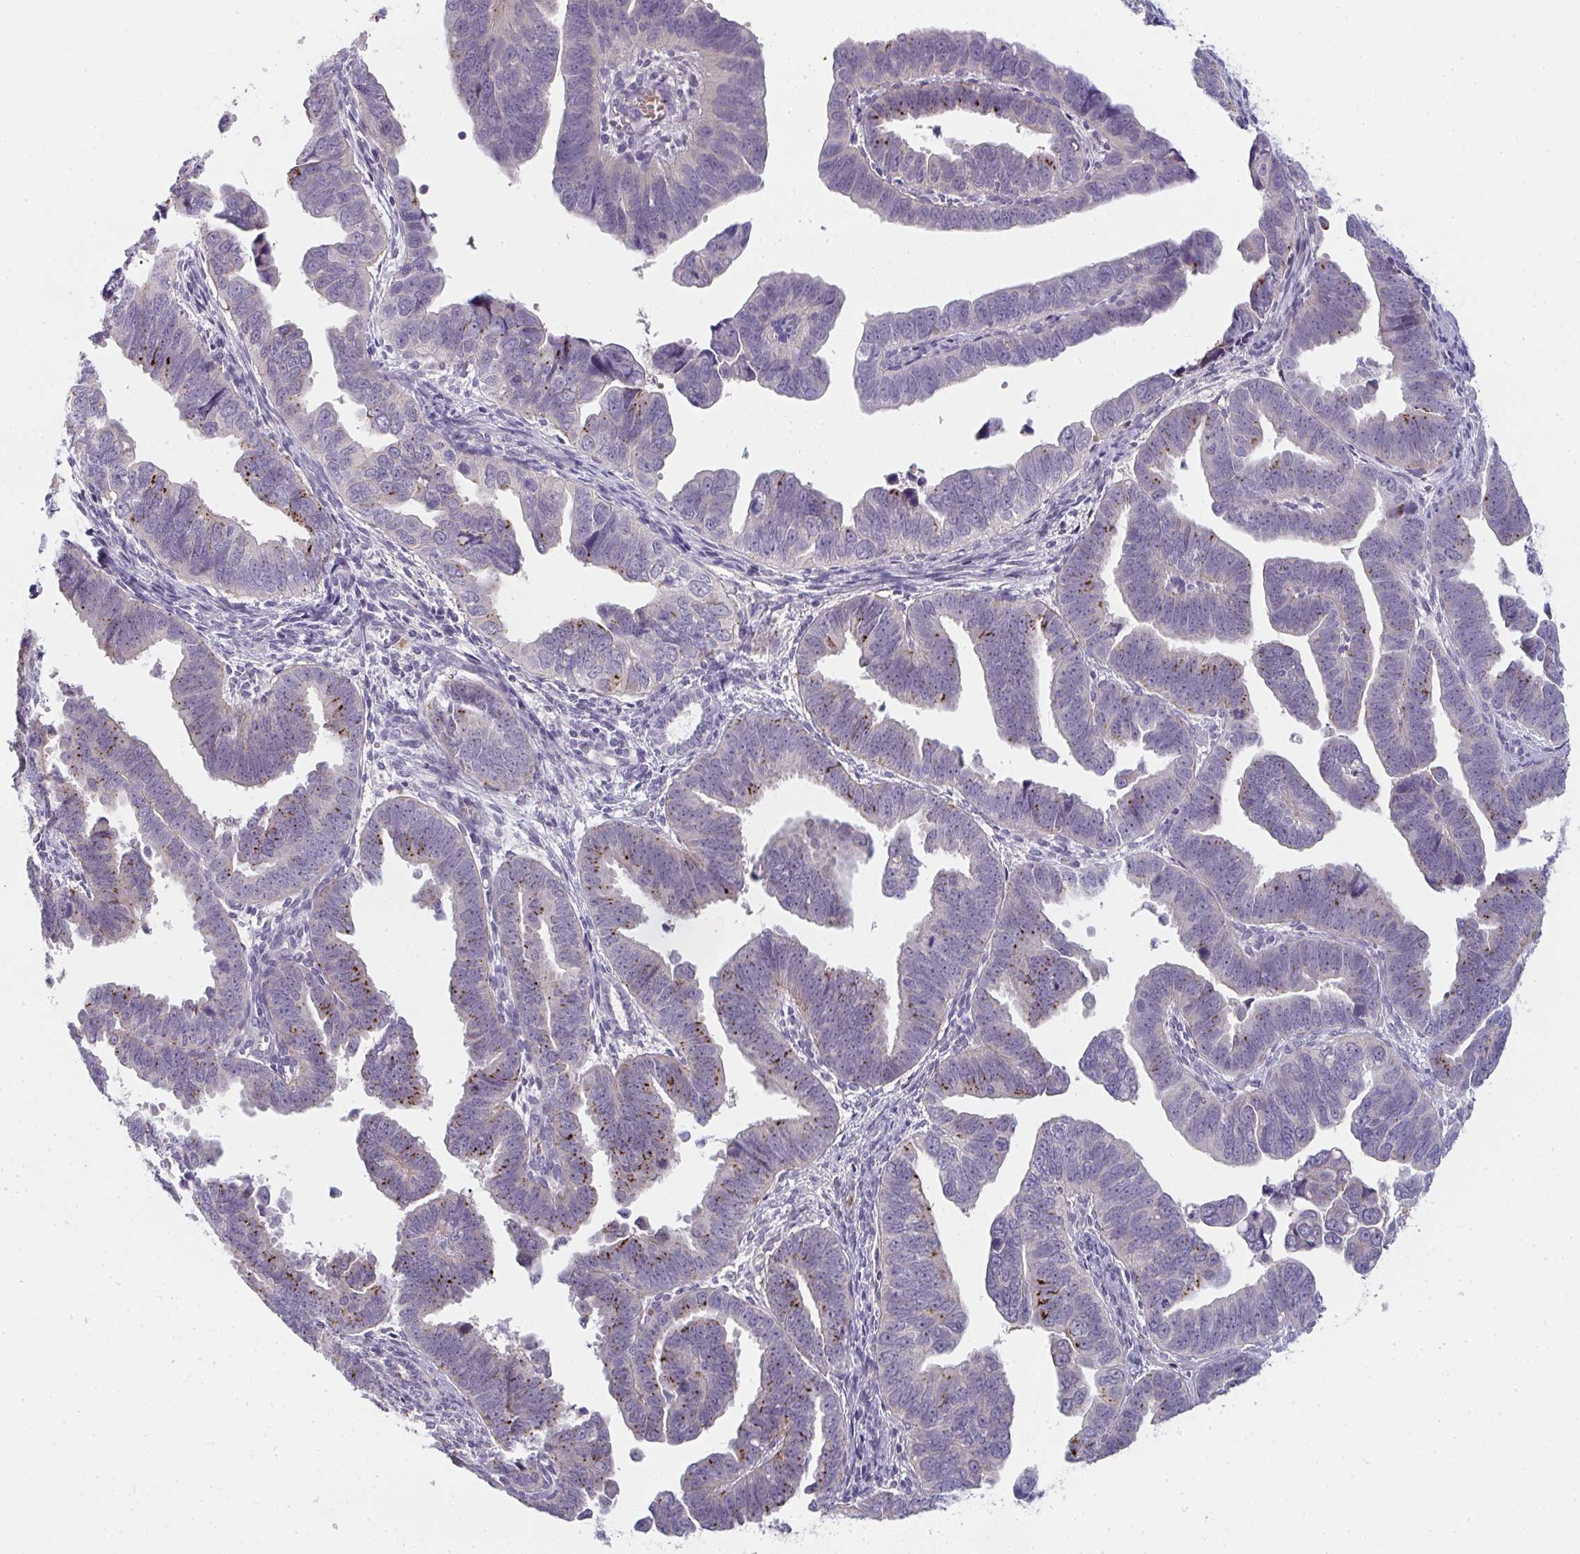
{"staining": {"intensity": "moderate", "quantity": "25%-75%", "location": "cytoplasmic/membranous"}, "tissue": "endometrial cancer", "cell_type": "Tumor cells", "image_type": "cancer", "snomed": [{"axis": "morphology", "description": "Adenocarcinoma, NOS"}, {"axis": "topography", "description": "Endometrium"}], "caption": "Immunohistochemical staining of adenocarcinoma (endometrial) demonstrates medium levels of moderate cytoplasmic/membranous staining in about 25%-75% of tumor cells. (brown staining indicates protein expression, while blue staining denotes nuclei).", "gene": "SHB", "patient": {"sex": "female", "age": 75}}